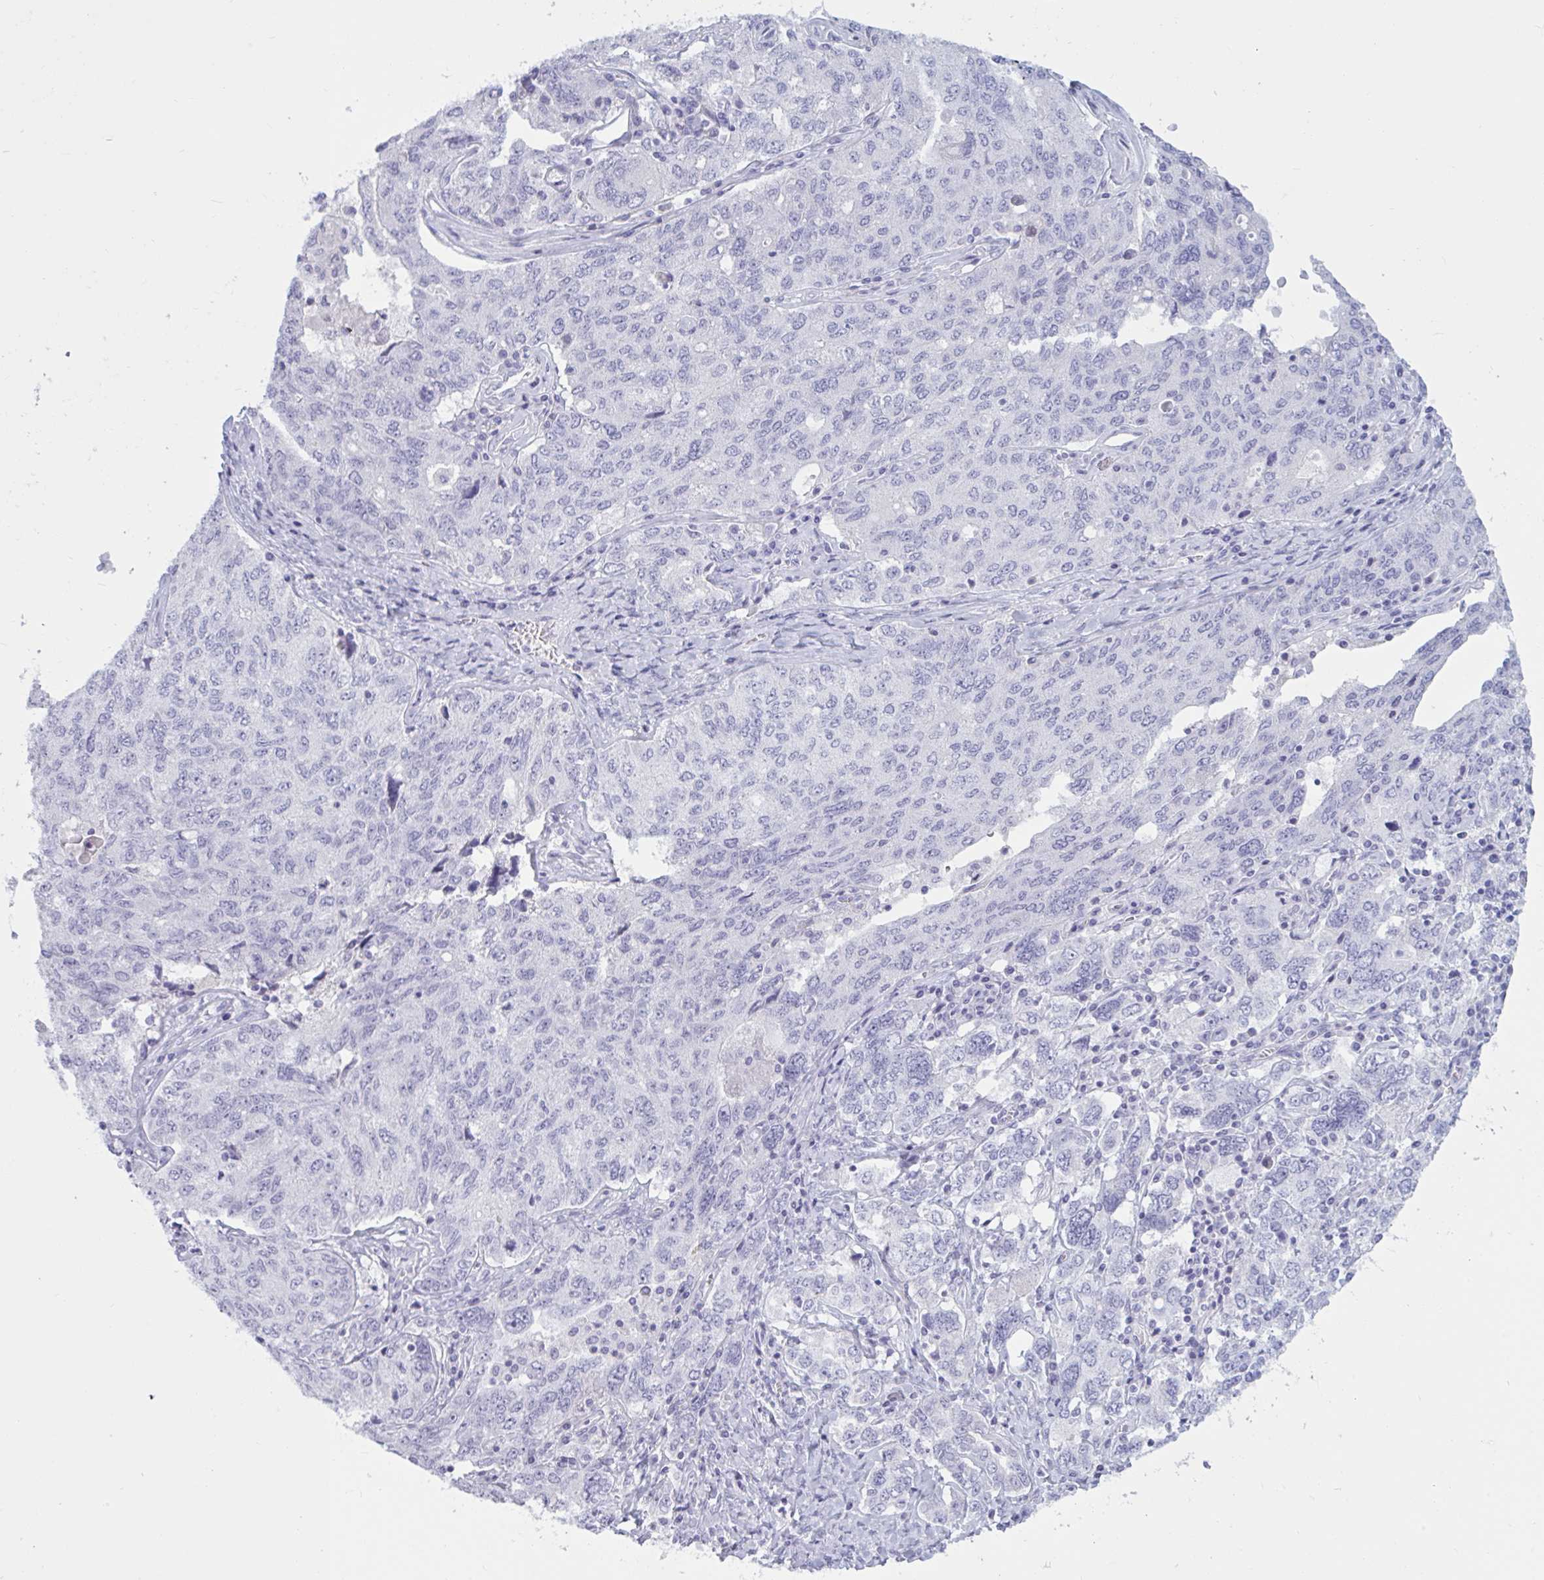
{"staining": {"intensity": "negative", "quantity": "none", "location": "none"}, "tissue": "ovarian cancer", "cell_type": "Tumor cells", "image_type": "cancer", "snomed": [{"axis": "morphology", "description": "Carcinoma, endometroid"}, {"axis": "topography", "description": "Ovary"}], "caption": "Immunohistochemistry (IHC) image of neoplastic tissue: human endometroid carcinoma (ovarian) stained with DAB exhibits no significant protein staining in tumor cells. (DAB immunohistochemistry with hematoxylin counter stain).", "gene": "BBS10", "patient": {"sex": "female", "age": 62}}